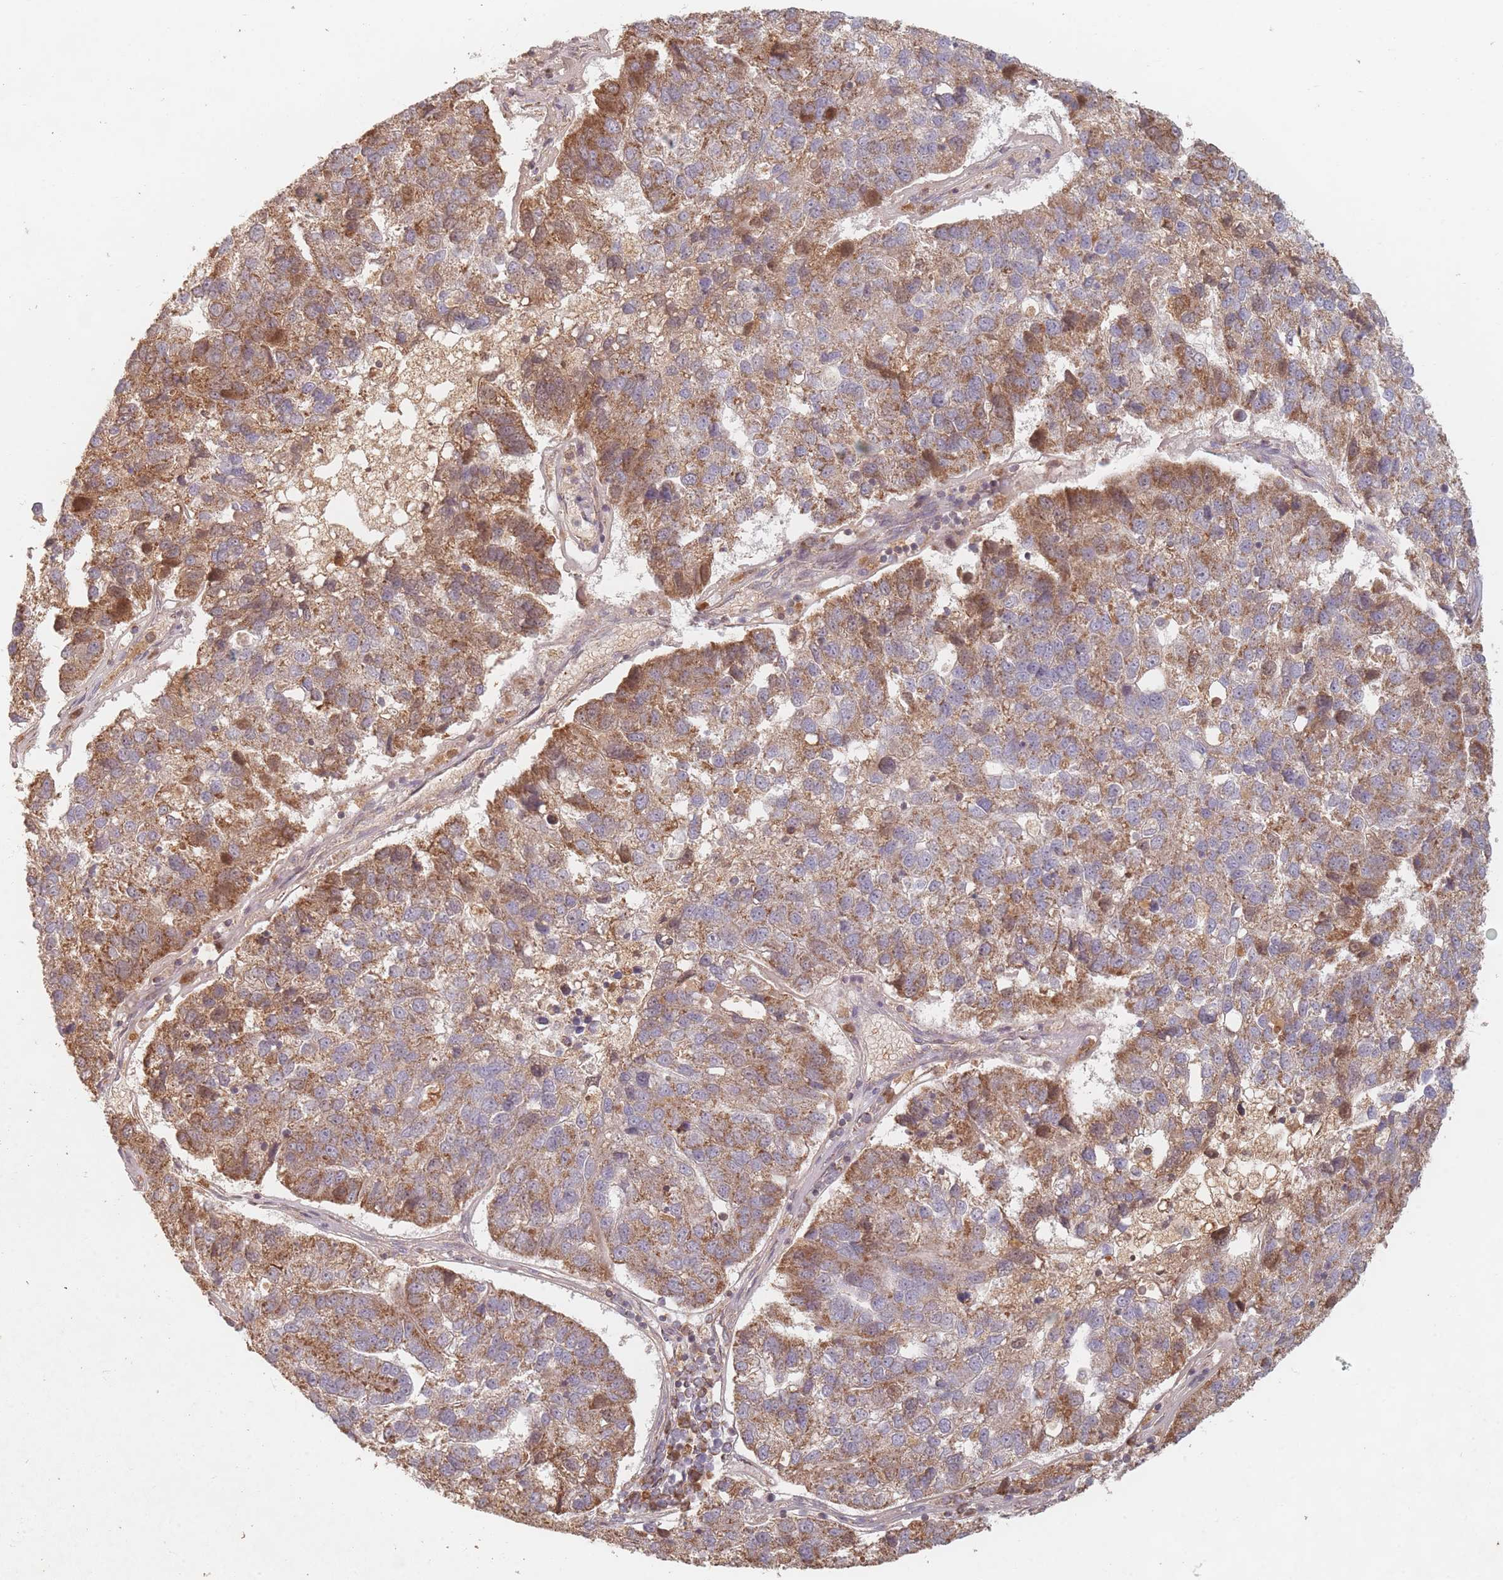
{"staining": {"intensity": "moderate", "quantity": ">75%", "location": "cytoplasmic/membranous"}, "tissue": "pancreatic cancer", "cell_type": "Tumor cells", "image_type": "cancer", "snomed": [{"axis": "morphology", "description": "Adenocarcinoma, NOS"}, {"axis": "topography", "description": "Pancreas"}], "caption": "DAB immunohistochemical staining of pancreatic adenocarcinoma exhibits moderate cytoplasmic/membranous protein positivity in about >75% of tumor cells. (Stains: DAB (3,3'-diaminobenzidine) in brown, nuclei in blue, Microscopy: brightfield microscopy at high magnification).", "gene": "OR2M4", "patient": {"sex": "female", "age": 61}}